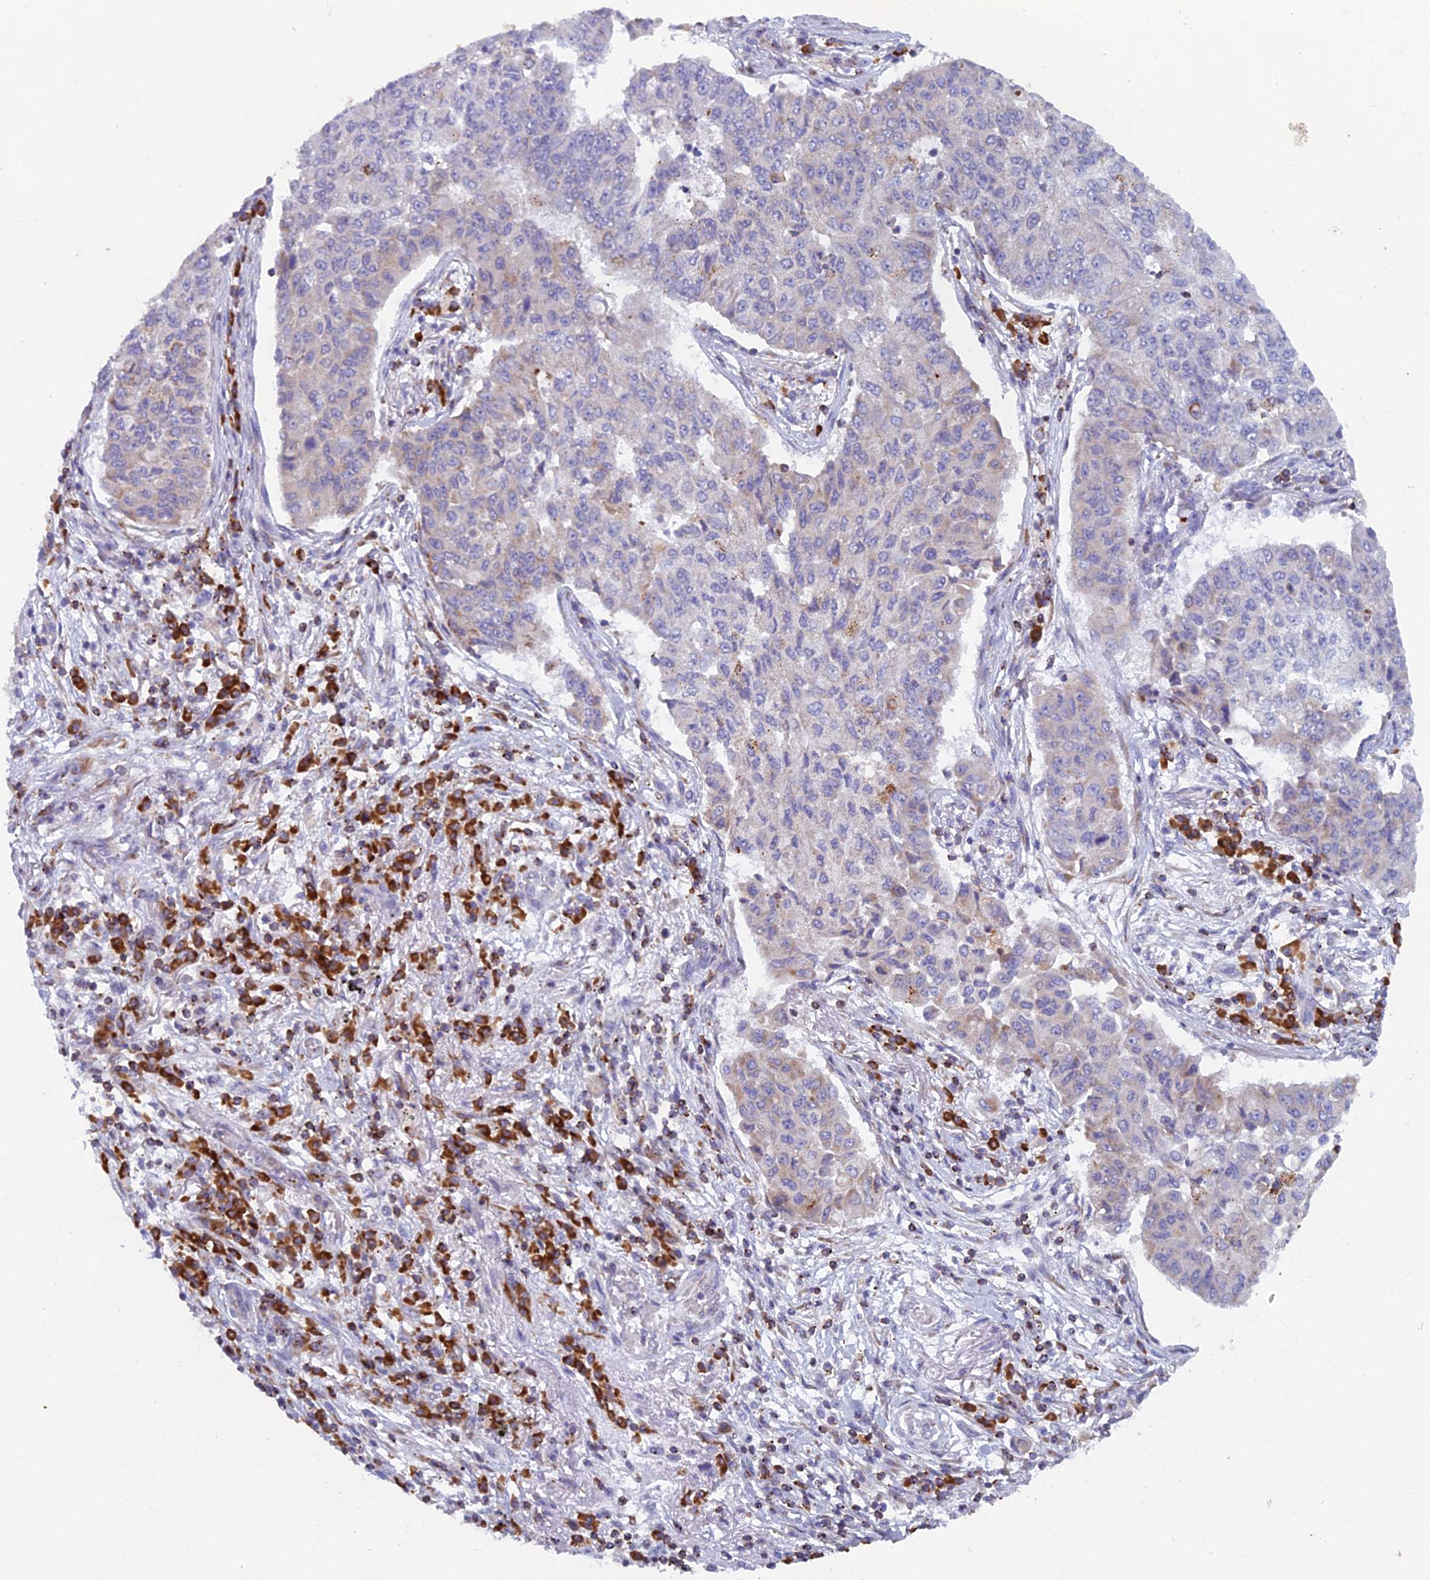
{"staining": {"intensity": "weak", "quantity": "<25%", "location": "cytoplasmic/membranous"}, "tissue": "lung cancer", "cell_type": "Tumor cells", "image_type": "cancer", "snomed": [{"axis": "morphology", "description": "Squamous cell carcinoma, NOS"}, {"axis": "topography", "description": "Lung"}], "caption": "An immunohistochemistry micrograph of lung cancer (squamous cell carcinoma) is shown. There is no staining in tumor cells of lung cancer (squamous cell carcinoma).", "gene": "ABI3BP", "patient": {"sex": "male", "age": 74}}